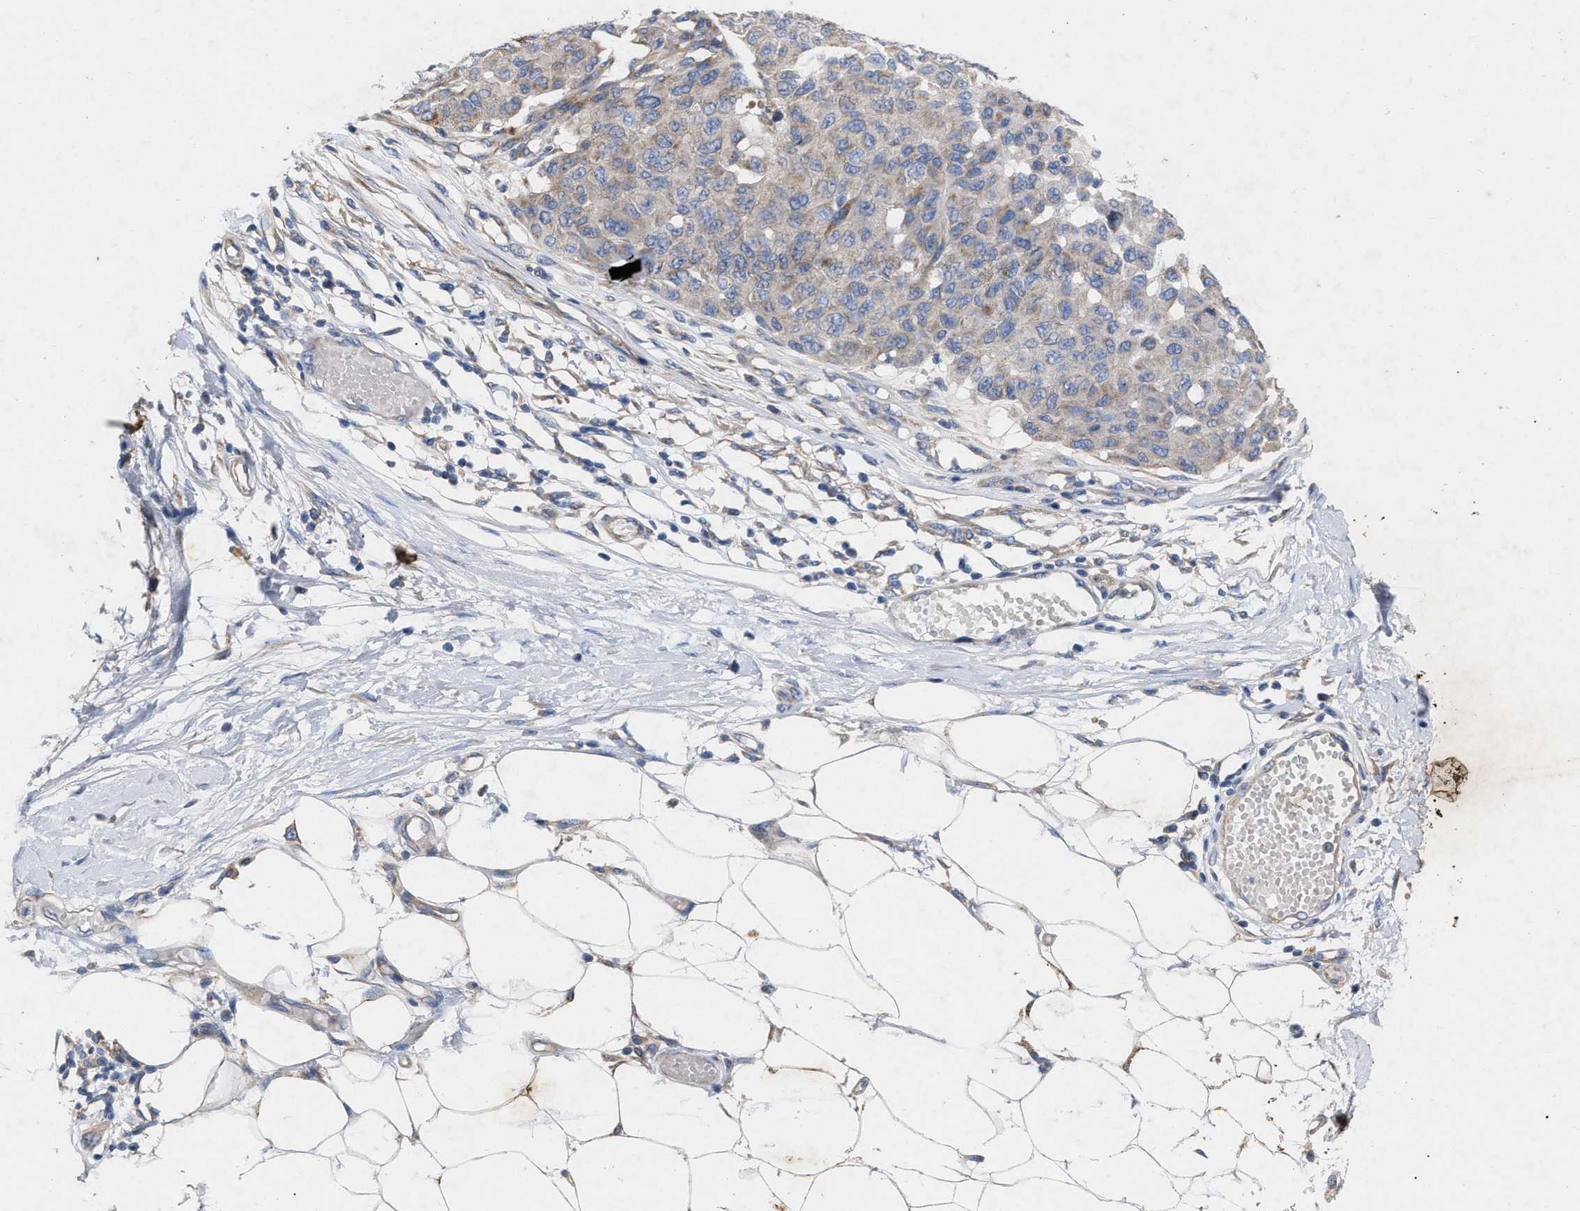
{"staining": {"intensity": "weak", "quantity": ">75%", "location": "cytoplasmic/membranous"}, "tissue": "melanoma", "cell_type": "Tumor cells", "image_type": "cancer", "snomed": [{"axis": "morphology", "description": "Normal tissue, NOS"}, {"axis": "morphology", "description": "Malignant melanoma, NOS"}, {"axis": "topography", "description": "Skin"}], "caption": "A high-resolution image shows immunohistochemistry staining of malignant melanoma, which displays weak cytoplasmic/membranous staining in approximately >75% of tumor cells.", "gene": "VIP", "patient": {"sex": "male", "age": 62}}